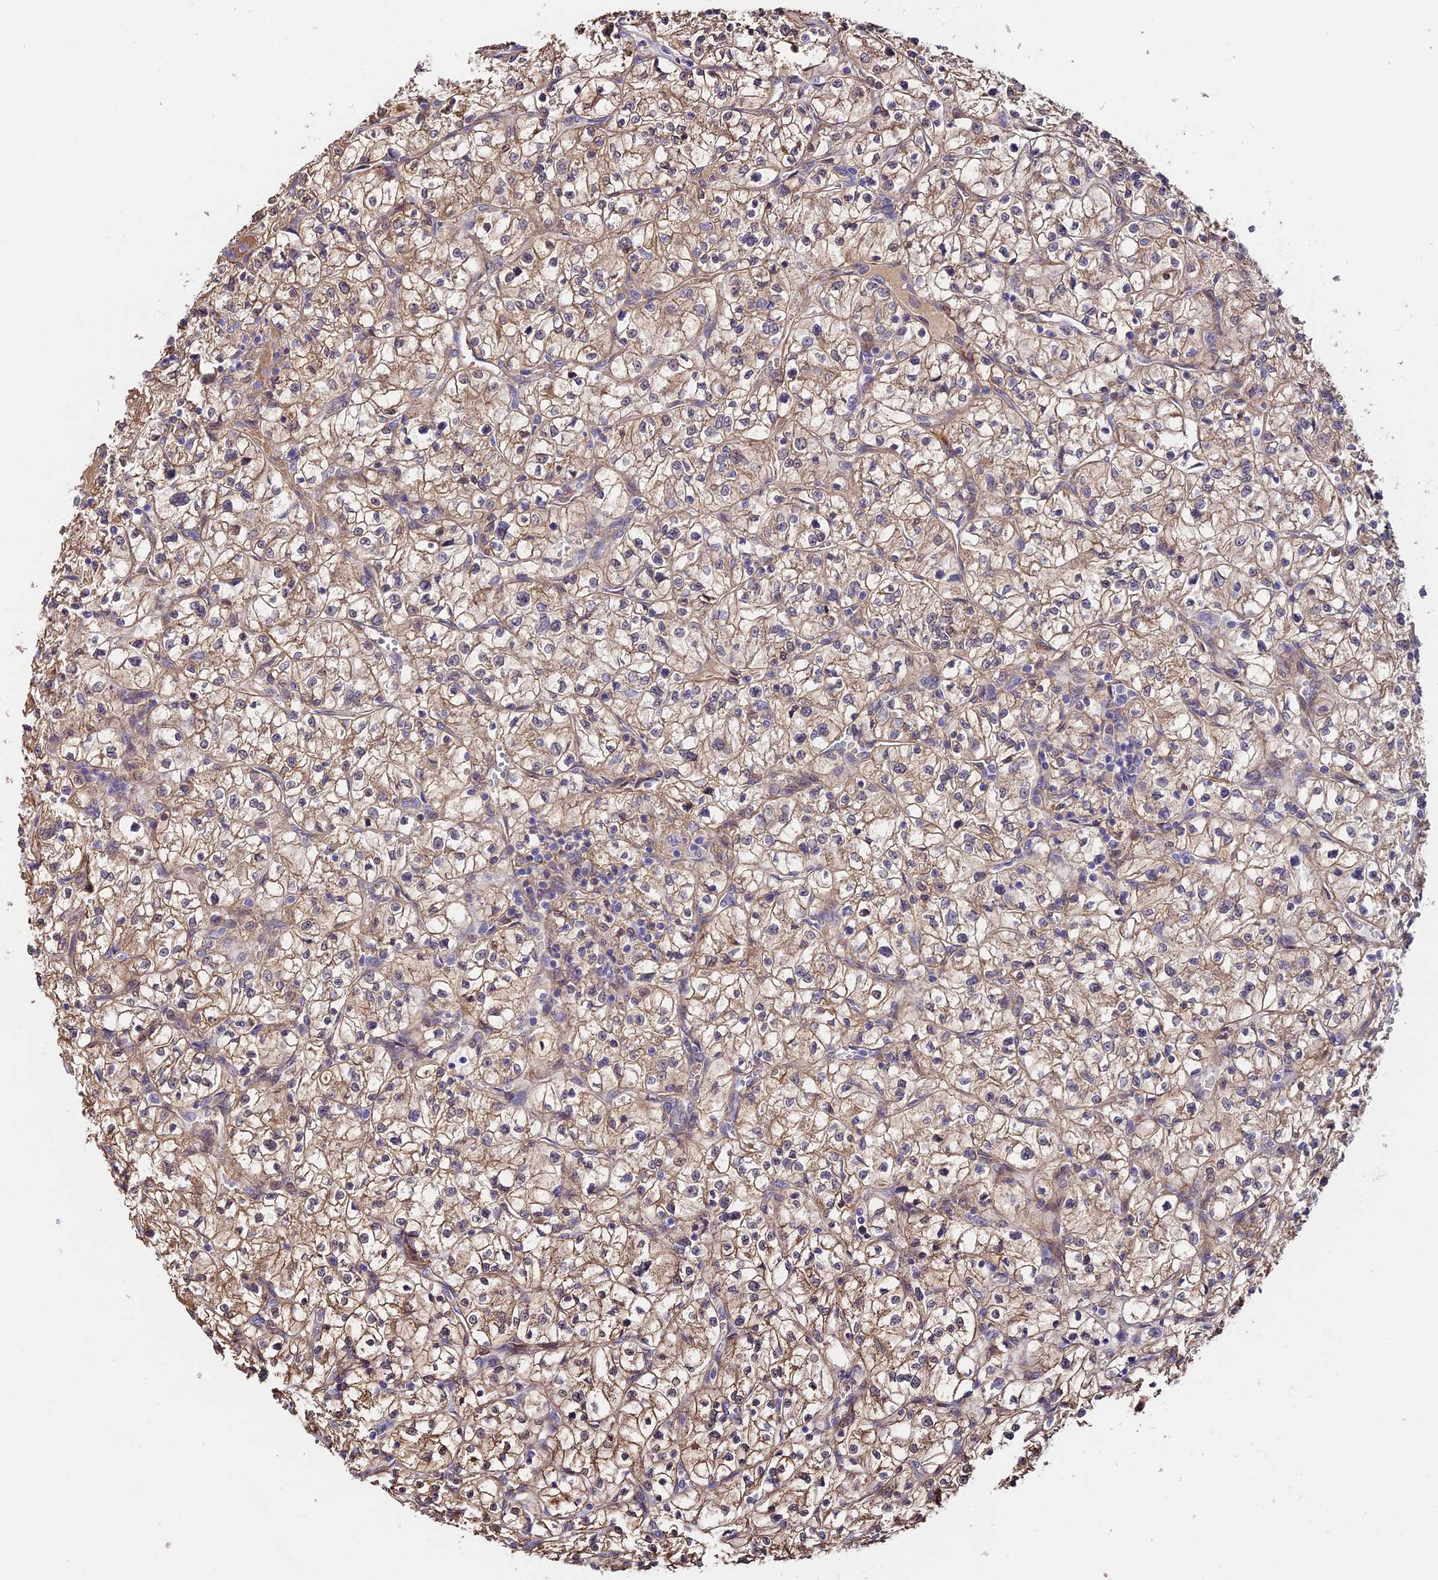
{"staining": {"intensity": "moderate", "quantity": ">75%", "location": "cytoplasmic/membranous"}, "tissue": "renal cancer", "cell_type": "Tumor cells", "image_type": "cancer", "snomed": [{"axis": "morphology", "description": "Adenocarcinoma, NOS"}, {"axis": "topography", "description": "Kidney"}], "caption": "The histopathology image reveals a brown stain indicating the presence of a protein in the cytoplasmic/membranous of tumor cells in renal cancer (adenocarcinoma). The staining was performed using DAB, with brown indicating positive protein expression. Nuclei are stained blue with hematoxylin.", "gene": "ANKRD50", "patient": {"sex": "female", "age": 64}}